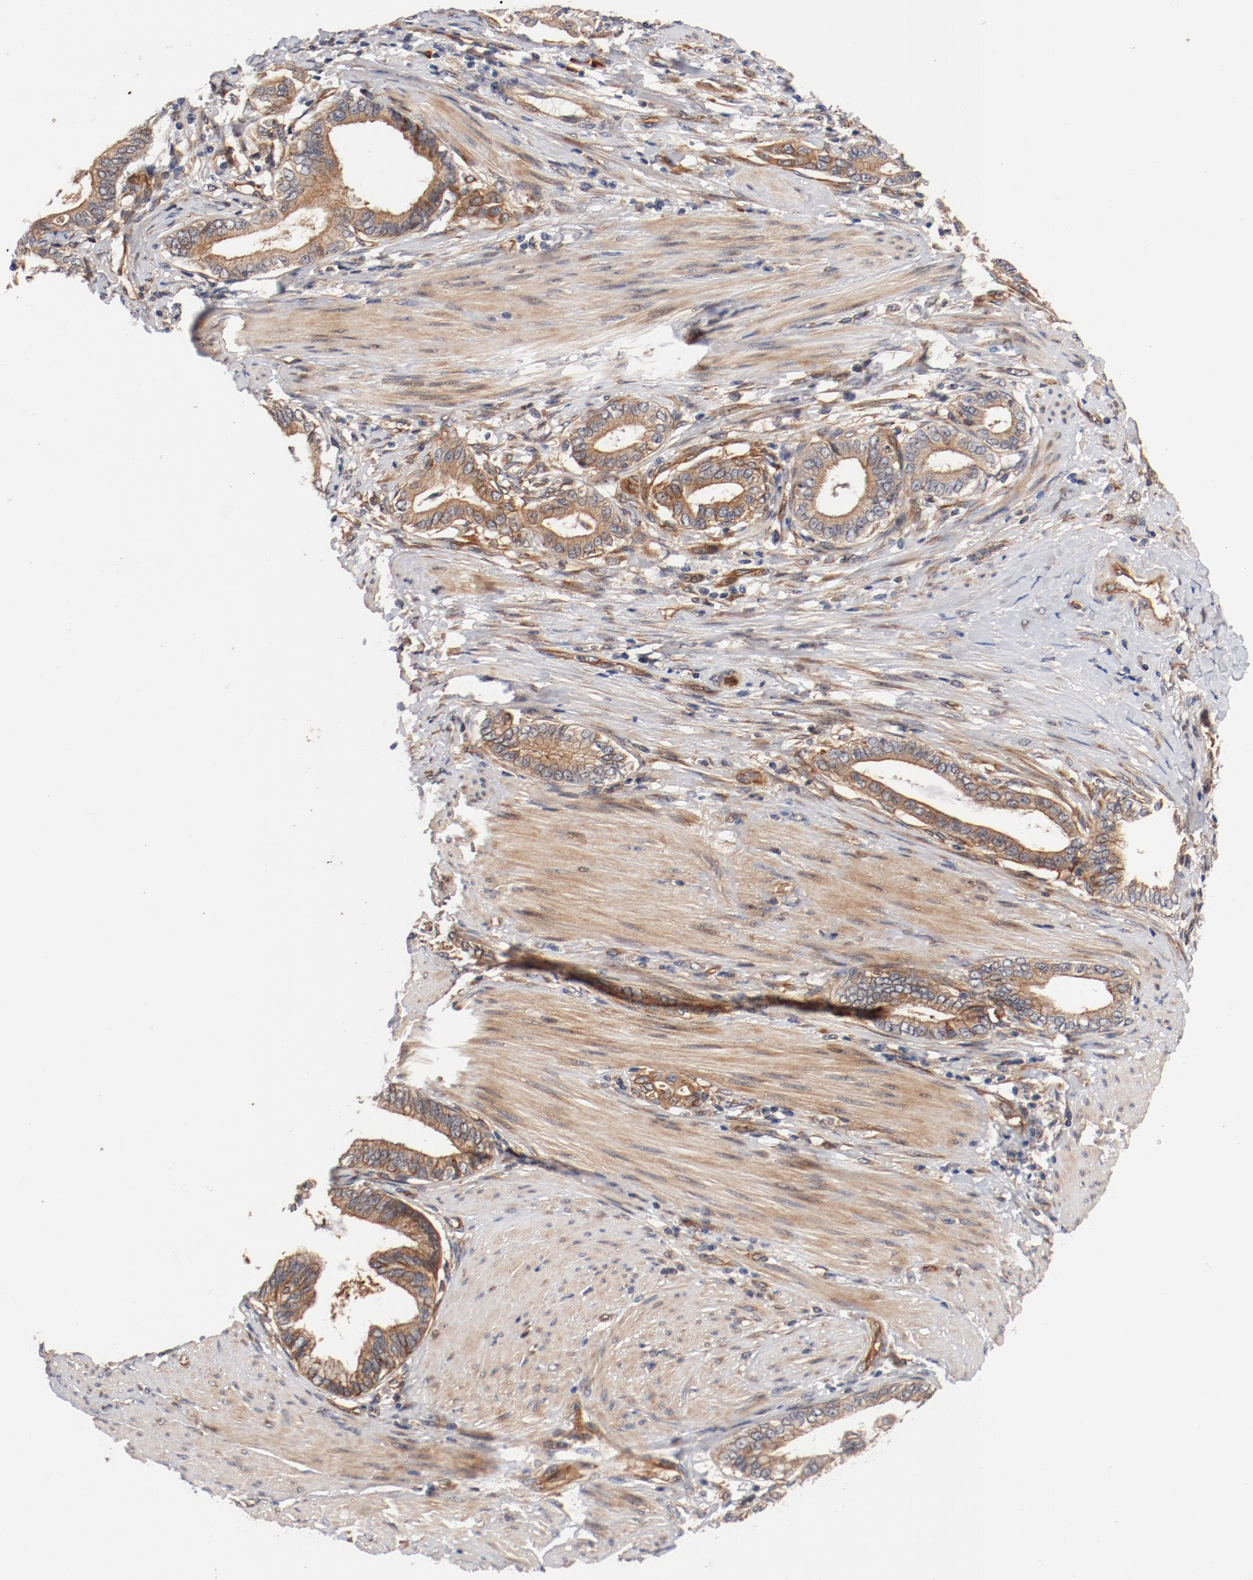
{"staining": {"intensity": "moderate", "quantity": ">75%", "location": "cytoplasmic/membranous"}, "tissue": "pancreatic cancer", "cell_type": "Tumor cells", "image_type": "cancer", "snomed": [{"axis": "morphology", "description": "Adenocarcinoma, NOS"}, {"axis": "topography", "description": "Pancreas"}], "caption": "This is a histology image of IHC staining of pancreatic adenocarcinoma, which shows moderate staining in the cytoplasmic/membranous of tumor cells.", "gene": "PITPNM2", "patient": {"sex": "female", "age": 64}}